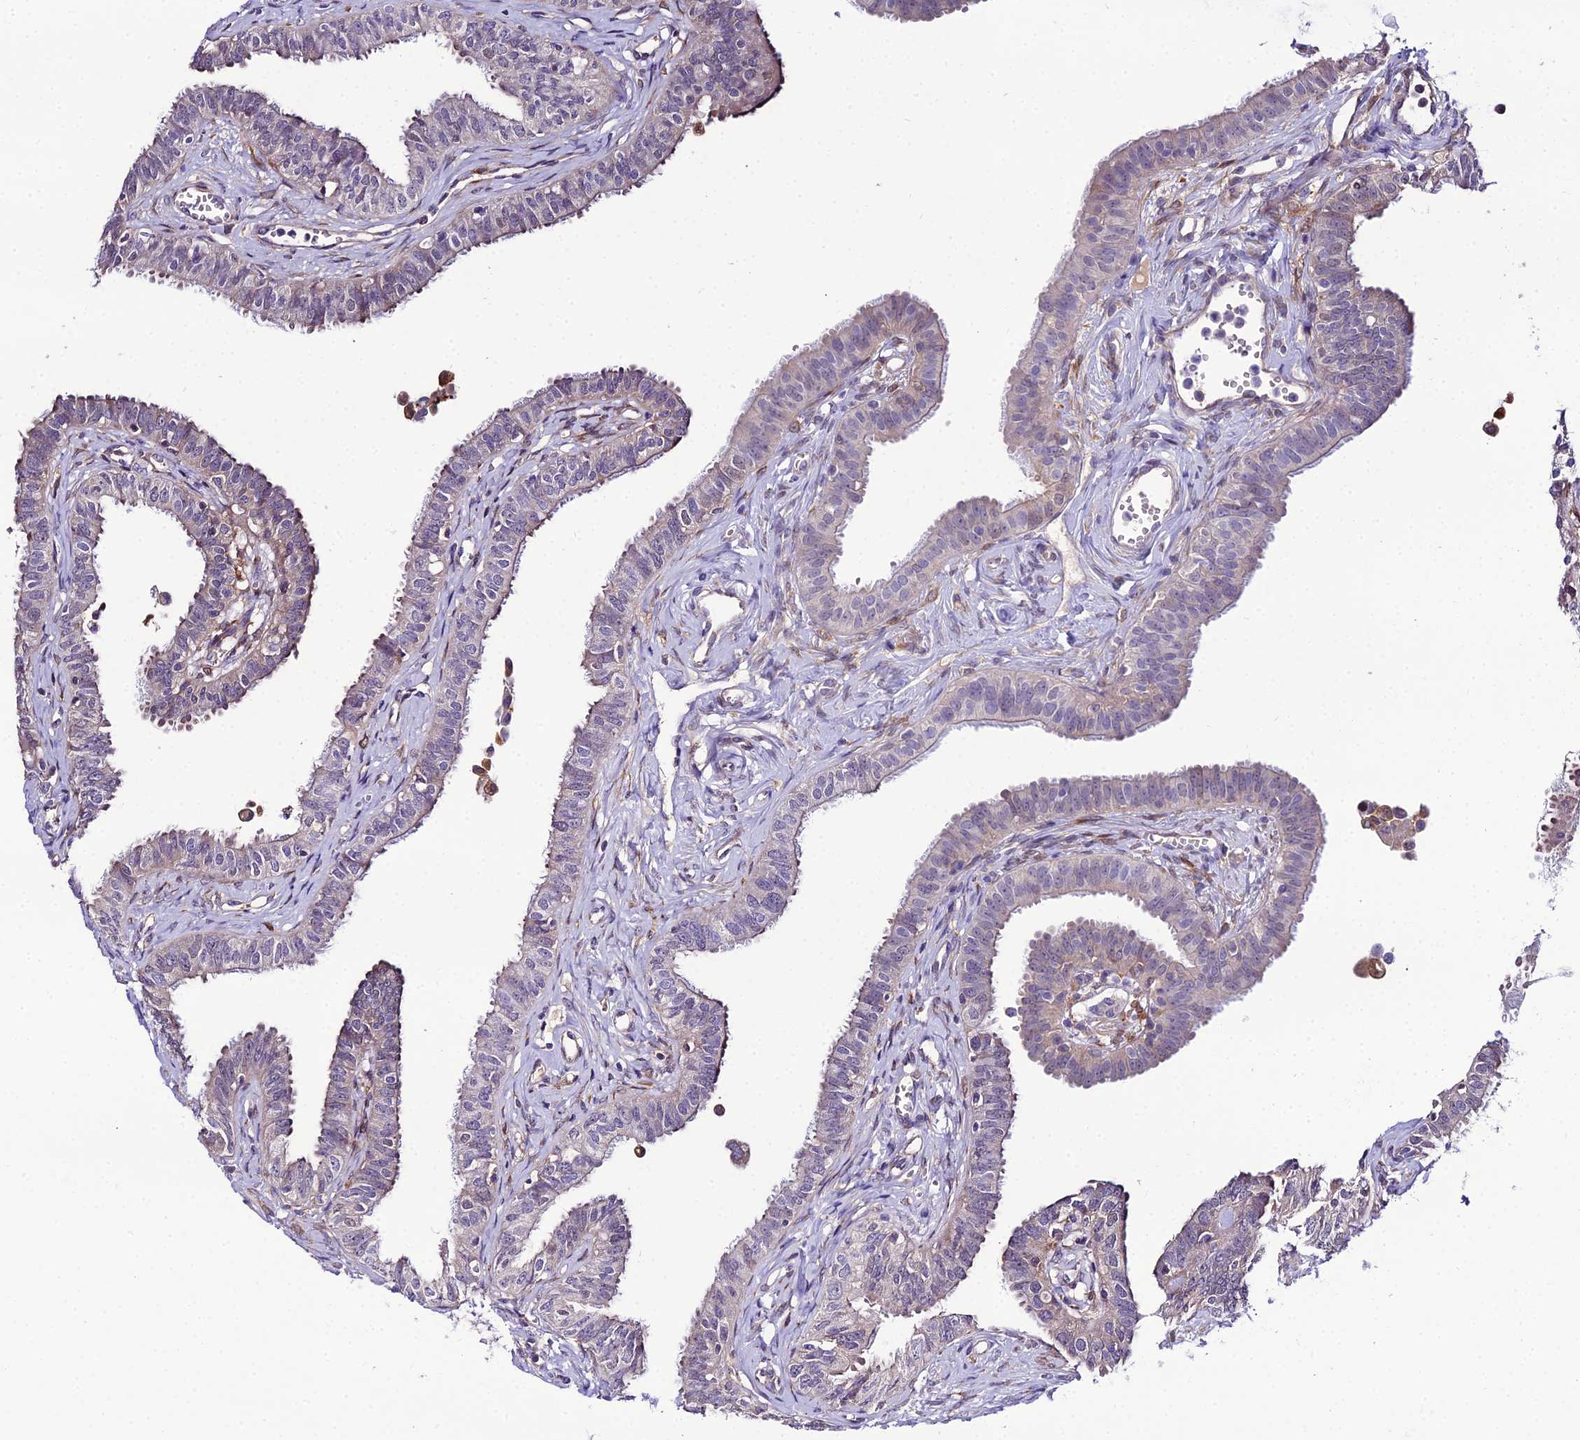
{"staining": {"intensity": "weak", "quantity": "25%-75%", "location": "cytoplasmic/membranous"}, "tissue": "fallopian tube", "cell_type": "Glandular cells", "image_type": "normal", "snomed": [{"axis": "morphology", "description": "Normal tissue, NOS"}, {"axis": "morphology", "description": "Carcinoma, NOS"}, {"axis": "topography", "description": "Fallopian tube"}, {"axis": "topography", "description": "Ovary"}], "caption": "This photomicrograph displays normal fallopian tube stained with IHC to label a protein in brown. The cytoplasmic/membranous of glandular cells show weak positivity for the protein. Nuclei are counter-stained blue.", "gene": "MB21D2", "patient": {"sex": "female", "age": 59}}